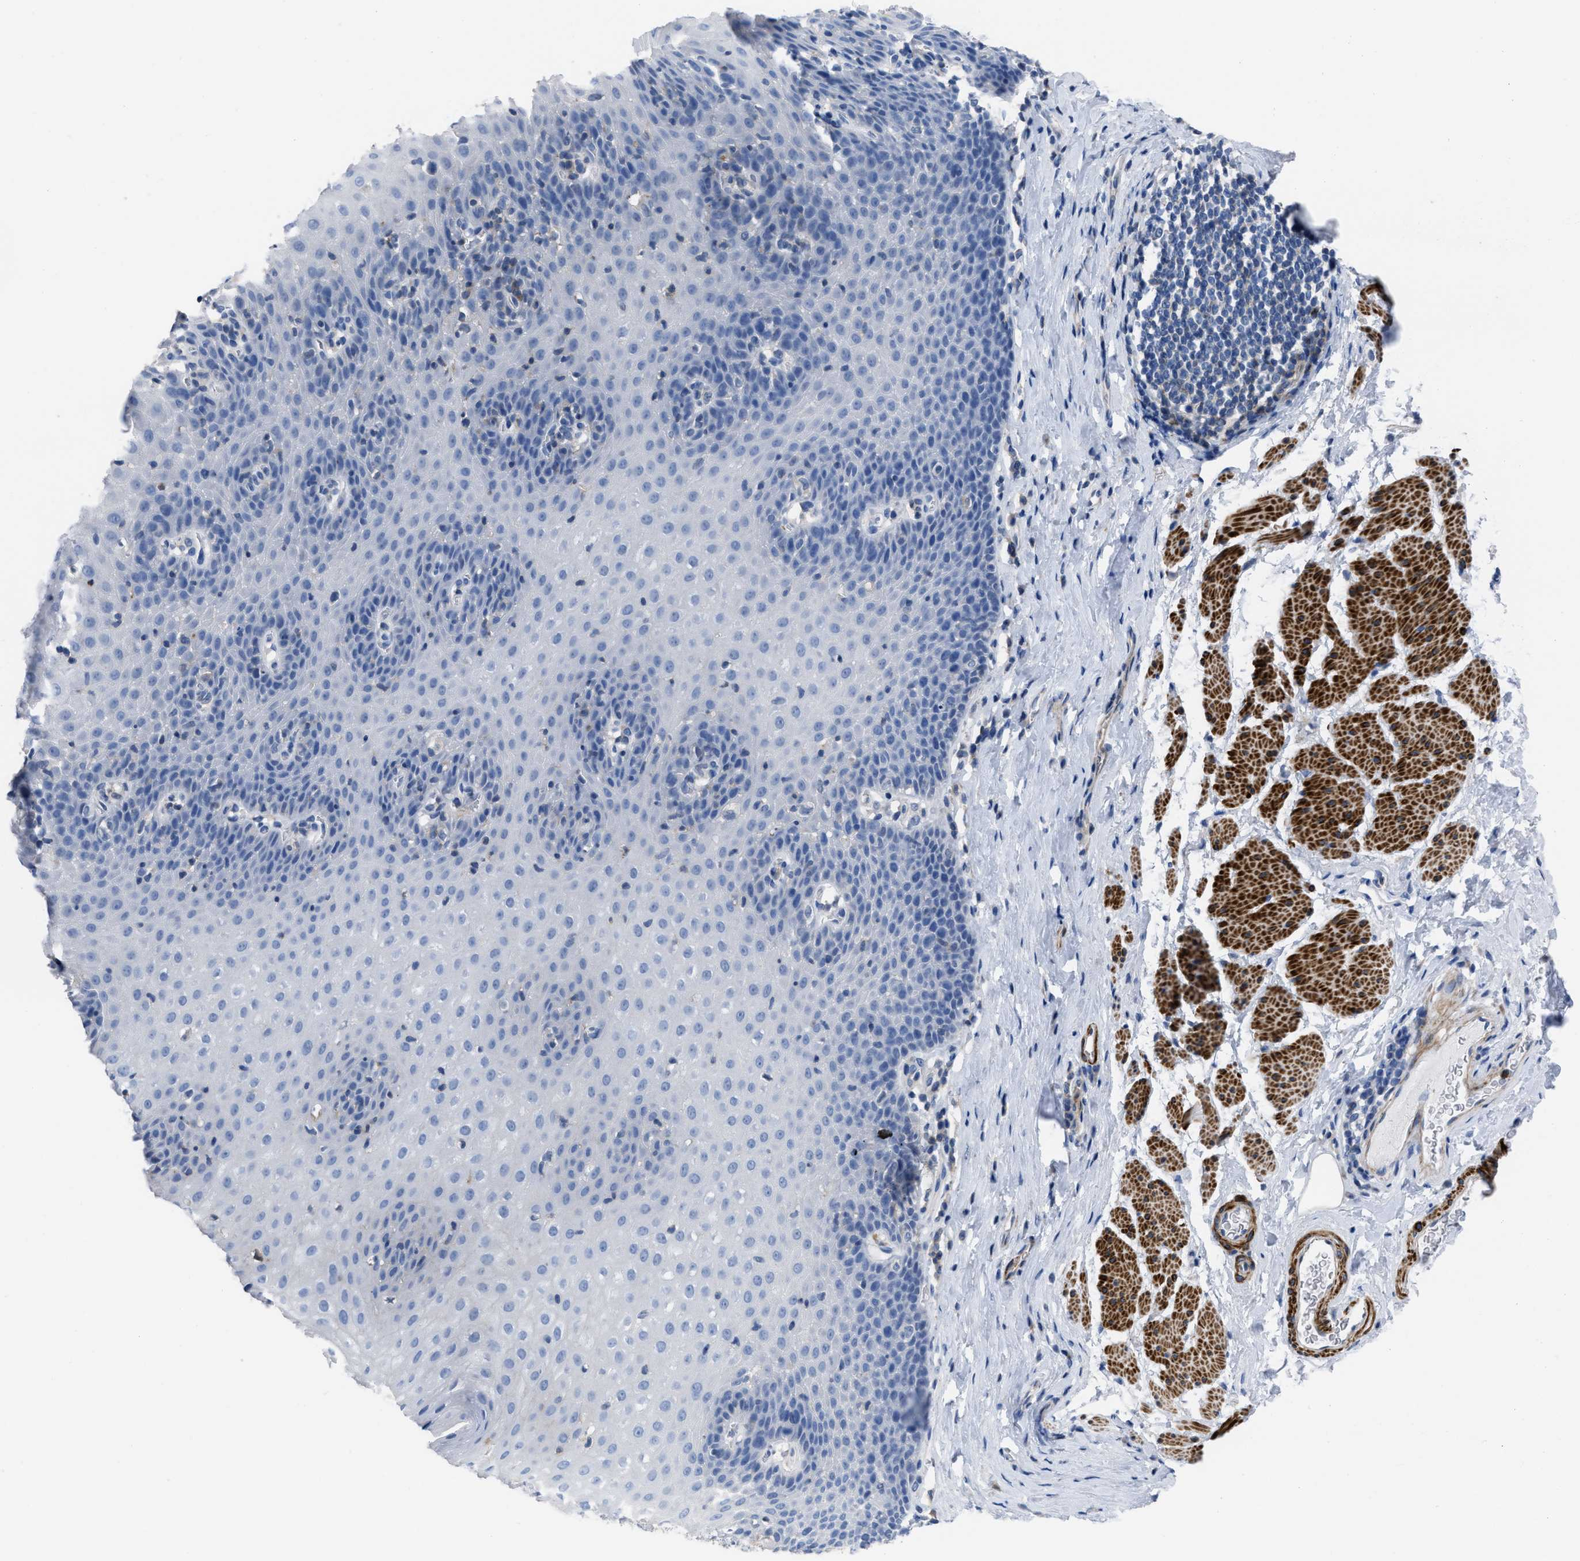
{"staining": {"intensity": "negative", "quantity": "none", "location": "none"}, "tissue": "esophagus", "cell_type": "Squamous epithelial cells", "image_type": "normal", "snomed": [{"axis": "morphology", "description": "Normal tissue, NOS"}, {"axis": "topography", "description": "Esophagus"}], "caption": "Immunohistochemistry micrograph of benign human esophagus stained for a protein (brown), which displays no staining in squamous epithelial cells. Nuclei are stained in blue.", "gene": "PRMT2", "patient": {"sex": "female", "age": 61}}